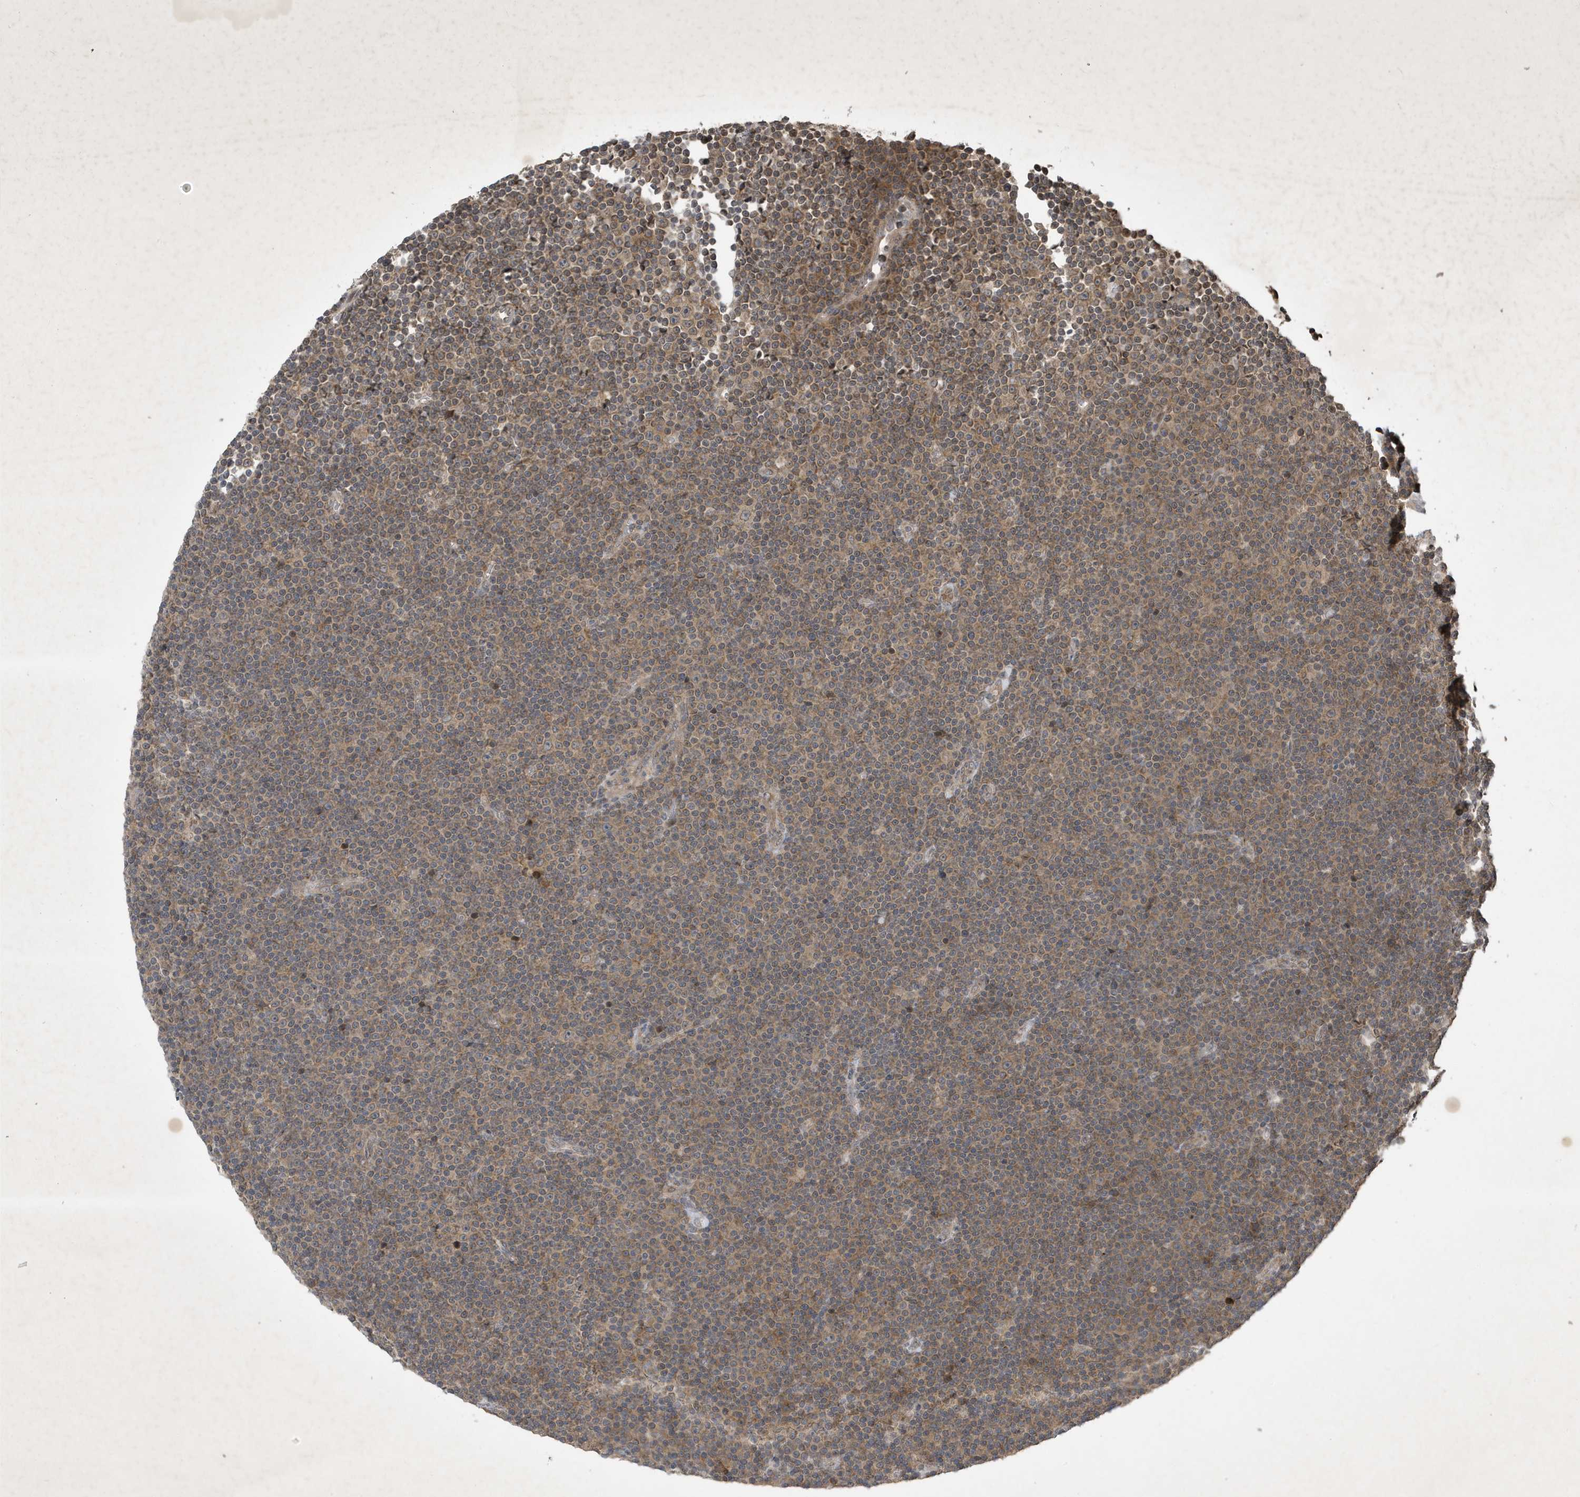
{"staining": {"intensity": "weak", "quantity": ">75%", "location": "cytoplasmic/membranous"}, "tissue": "lymphoma", "cell_type": "Tumor cells", "image_type": "cancer", "snomed": [{"axis": "morphology", "description": "Malignant lymphoma, non-Hodgkin's type, Low grade"}, {"axis": "topography", "description": "Lymph node"}], "caption": "Immunohistochemistry (IHC) (DAB) staining of lymphoma exhibits weak cytoplasmic/membranous protein positivity in about >75% of tumor cells.", "gene": "STX10", "patient": {"sex": "female", "age": 67}}